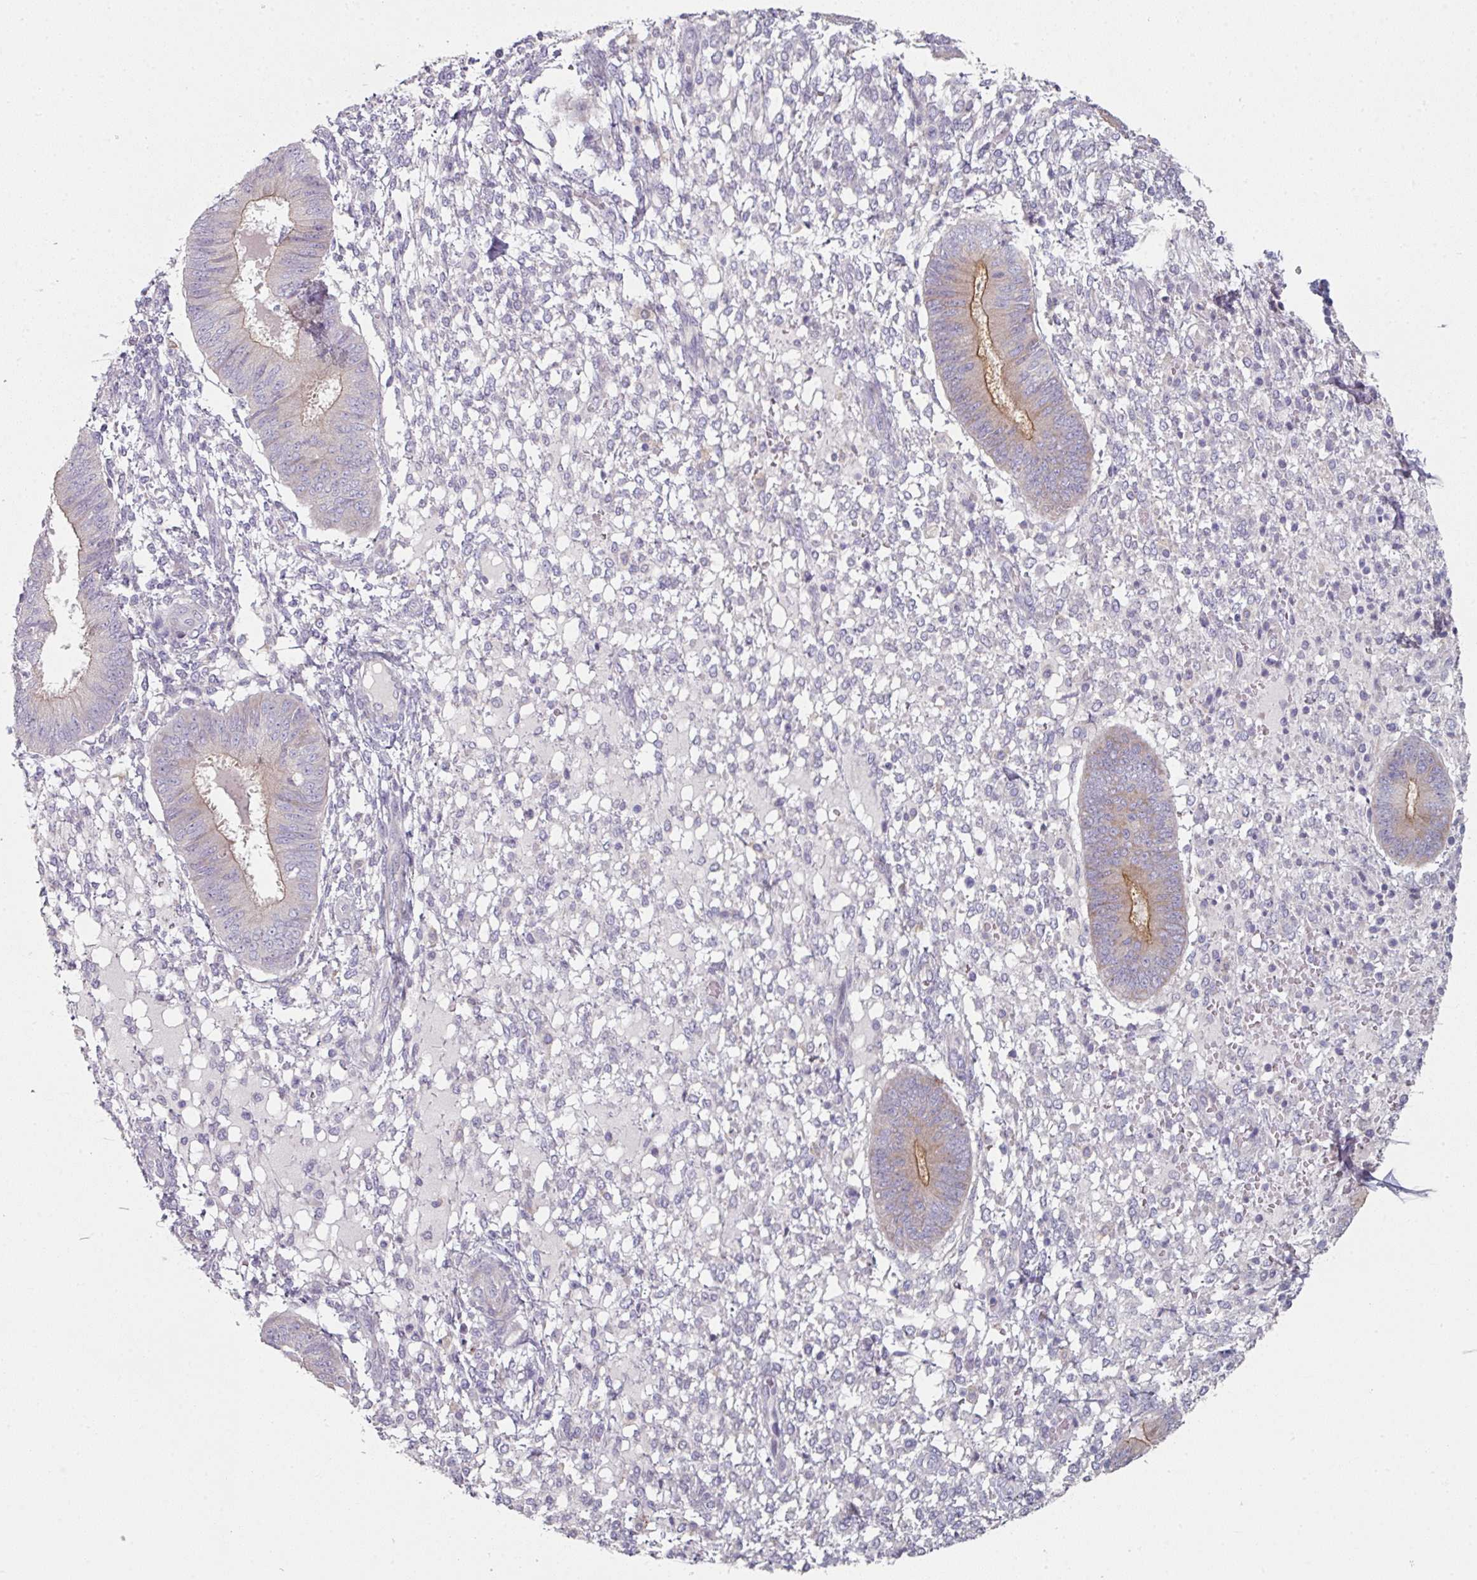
{"staining": {"intensity": "negative", "quantity": "none", "location": "none"}, "tissue": "endometrium", "cell_type": "Cells in endometrial stroma", "image_type": "normal", "snomed": [{"axis": "morphology", "description": "Normal tissue, NOS"}, {"axis": "topography", "description": "Endometrium"}], "caption": "Cells in endometrial stroma show no significant protein expression in normal endometrium. Brightfield microscopy of IHC stained with DAB (3,3'-diaminobenzidine) (brown) and hematoxylin (blue), captured at high magnification.", "gene": "WSB2", "patient": {"sex": "female", "age": 49}}